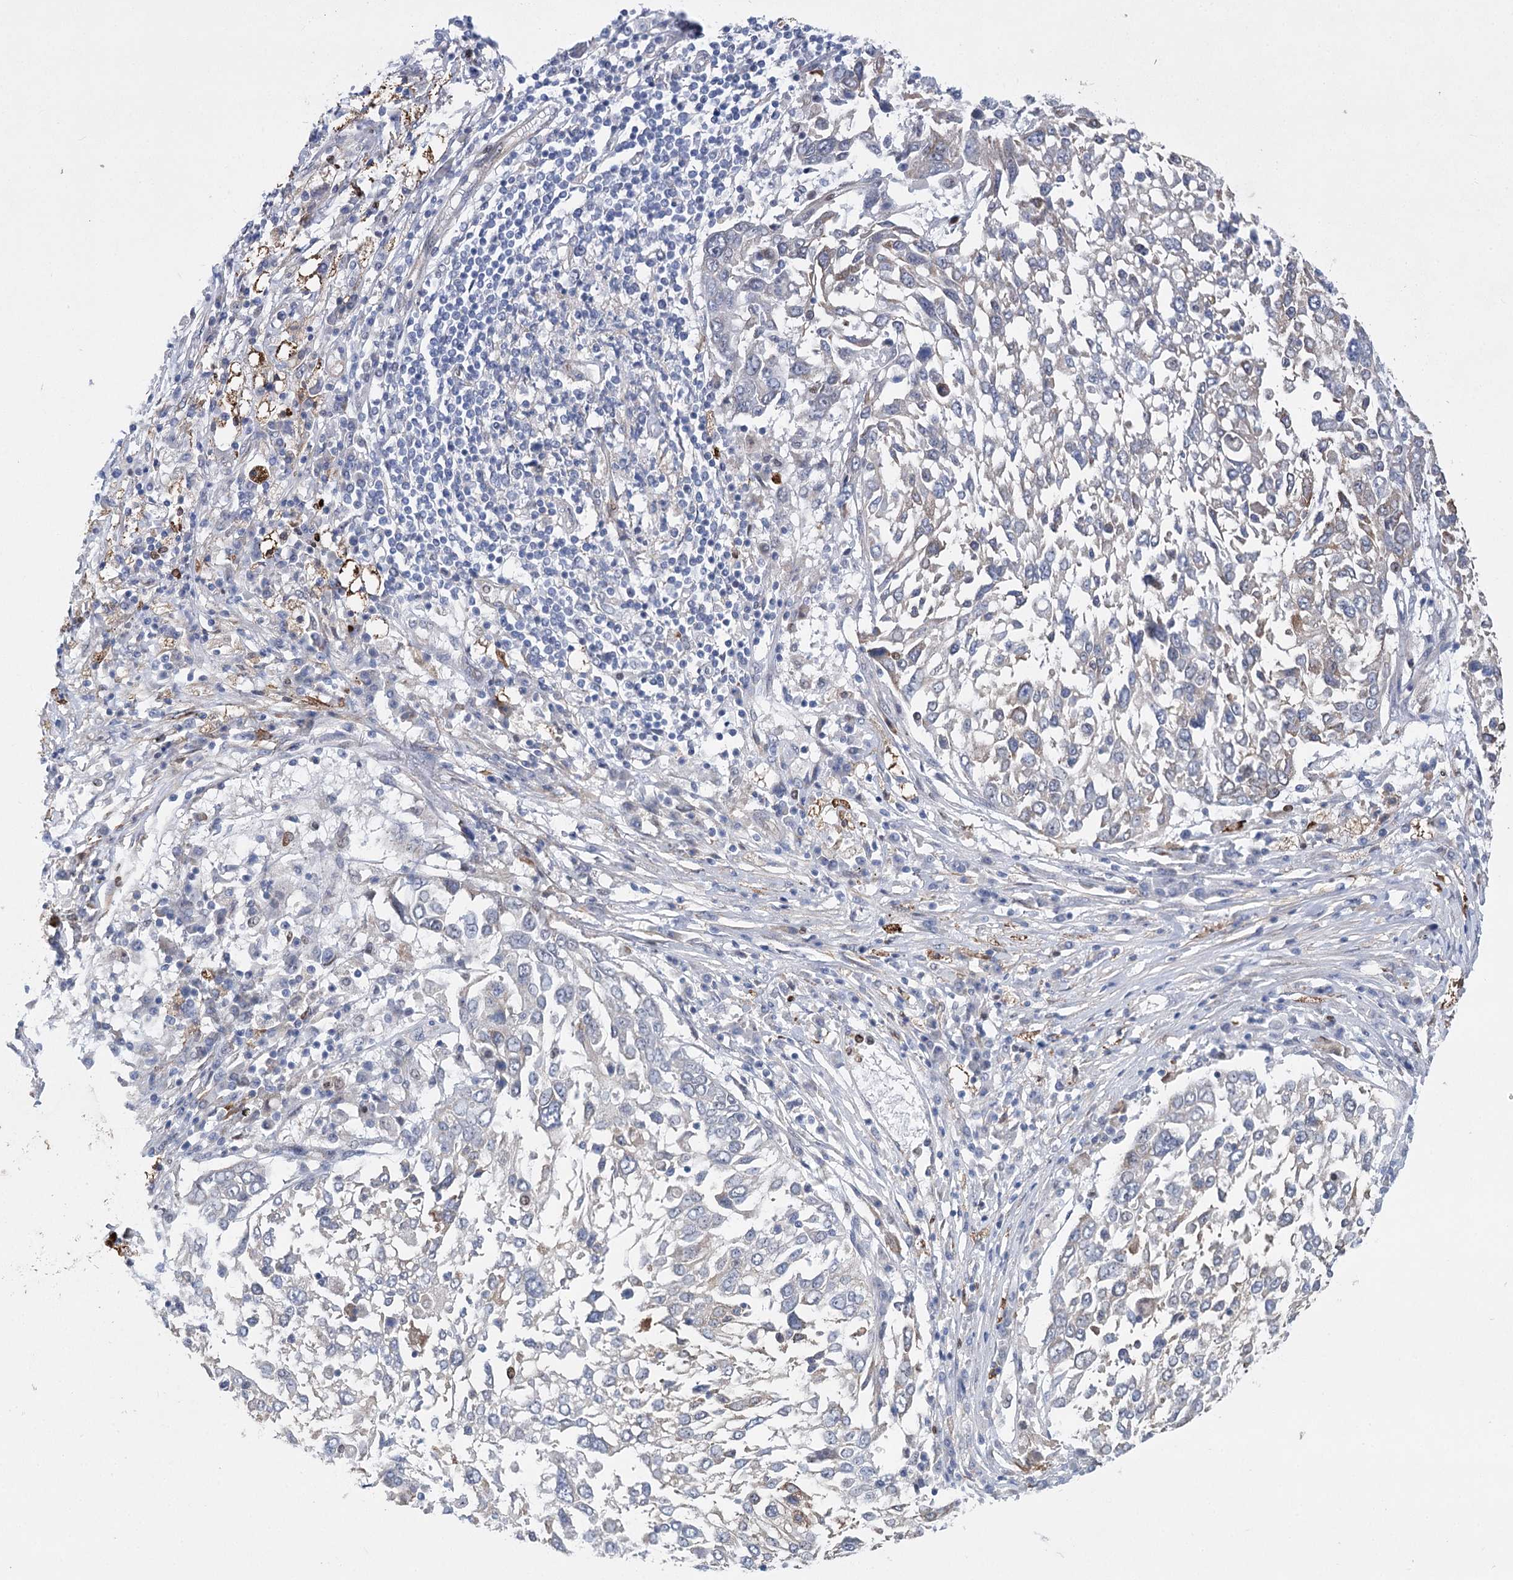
{"staining": {"intensity": "weak", "quantity": "<25%", "location": "cytoplasmic/membranous"}, "tissue": "lung cancer", "cell_type": "Tumor cells", "image_type": "cancer", "snomed": [{"axis": "morphology", "description": "Squamous cell carcinoma, NOS"}, {"axis": "topography", "description": "Lung"}], "caption": "DAB immunohistochemical staining of human squamous cell carcinoma (lung) reveals no significant staining in tumor cells. (DAB IHC, high magnification).", "gene": "THAP6", "patient": {"sex": "male", "age": 65}}